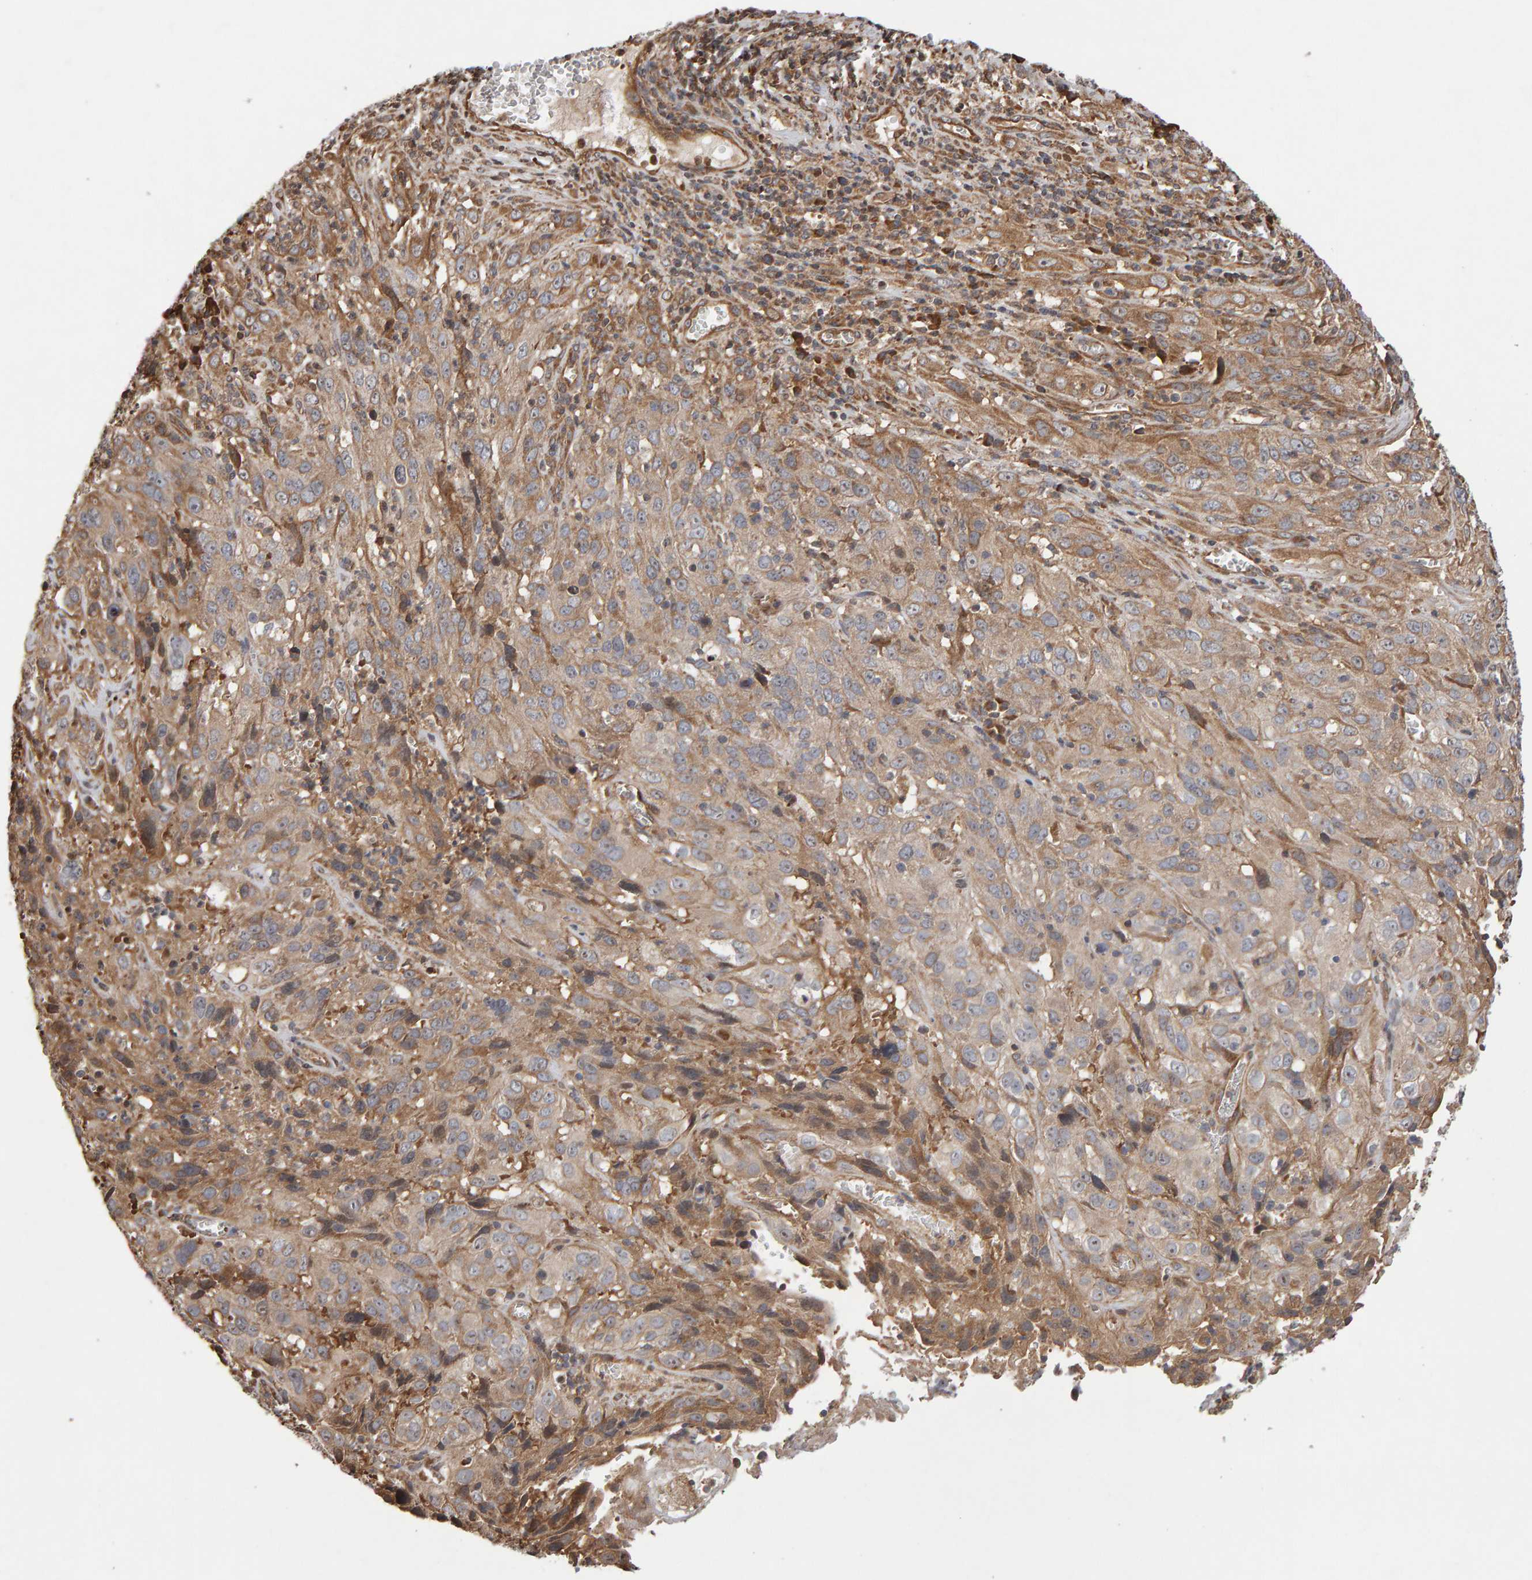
{"staining": {"intensity": "moderate", "quantity": "<25%", "location": "cytoplasmic/membranous"}, "tissue": "cervical cancer", "cell_type": "Tumor cells", "image_type": "cancer", "snomed": [{"axis": "morphology", "description": "Squamous cell carcinoma, NOS"}, {"axis": "topography", "description": "Cervix"}], "caption": "Immunohistochemistry histopathology image of cervical cancer stained for a protein (brown), which shows low levels of moderate cytoplasmic/membranous staining in approximately <25% of tumor cells.", "gene": "LZTS1", "patient": {"sex": "female", "age": 32}}